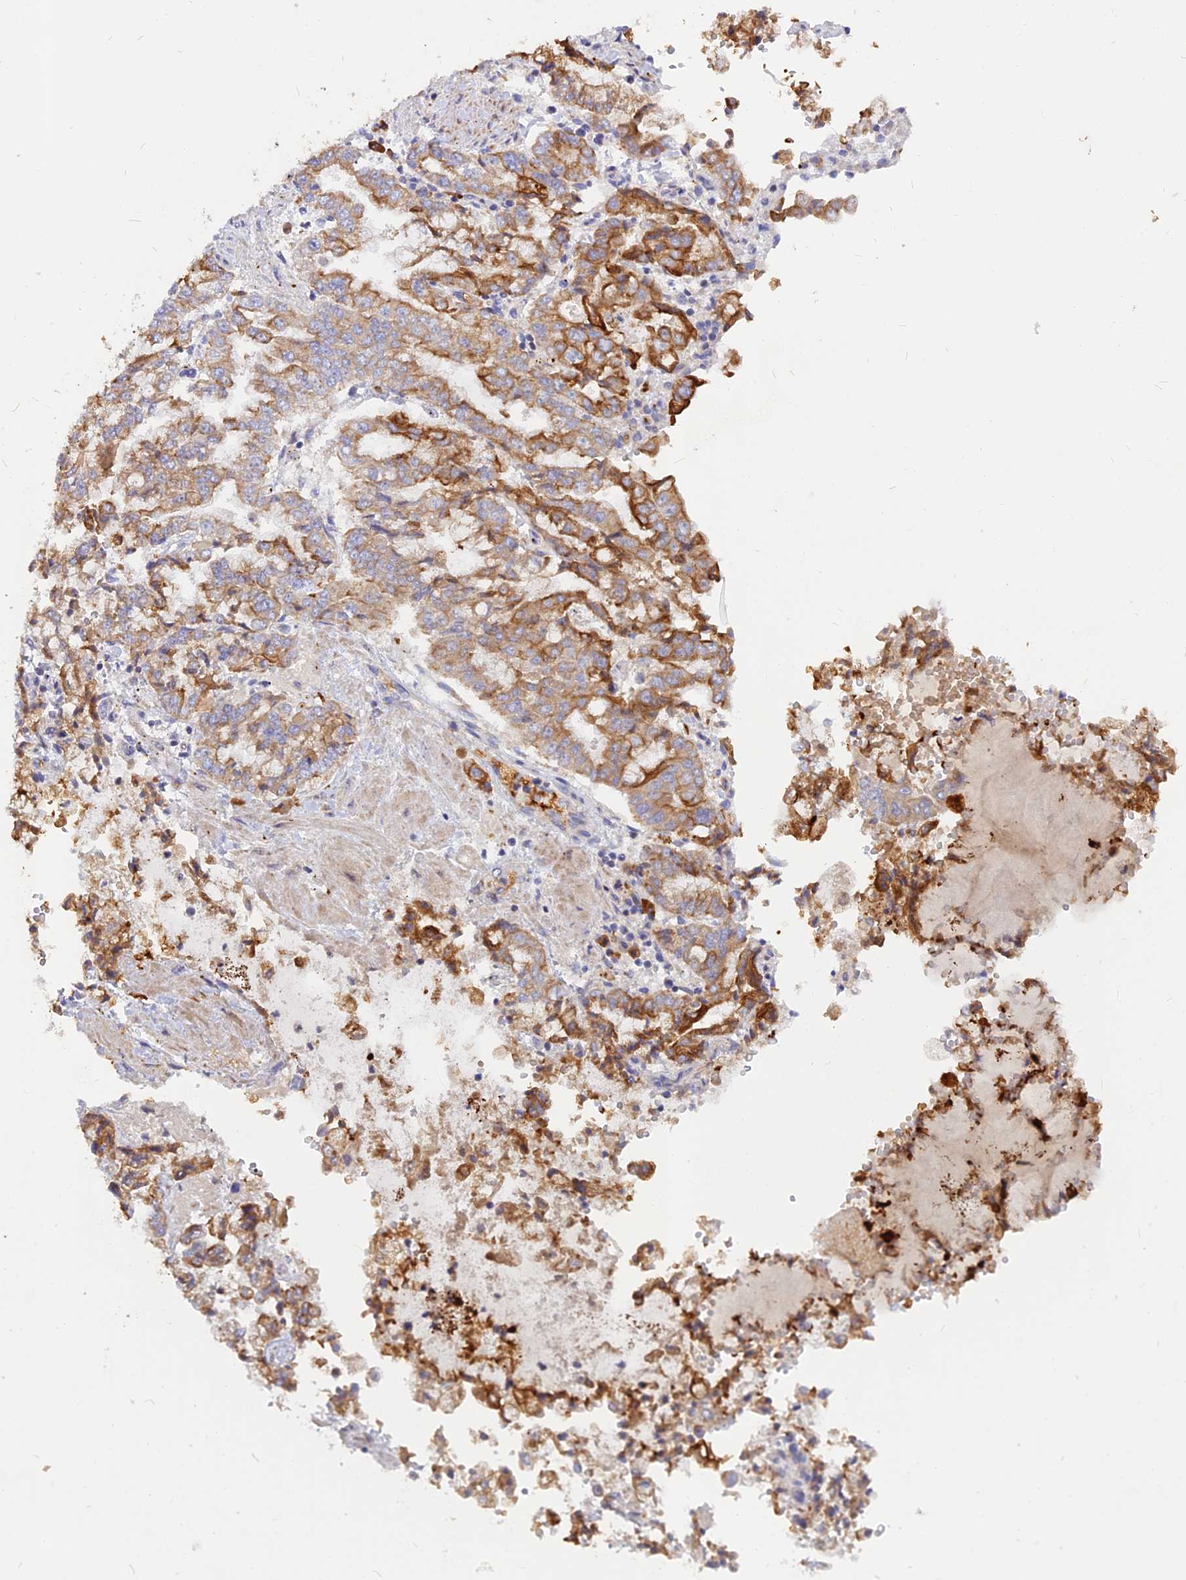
{"staining": {"intensity": "strong", "quantity": "<25%", "location": "cytoplasmic/membranous"}, "tissue": "stomach cancer", "cell_type": "Tumor cells", "image_type": "cancer", "snomed": [{"axis": "morphology", "description": "Adenocarcinoma, NOS"}, {"axis": "topography", "description": "Stomach"}], "caption": "A micrograph of human stomach cancer (adenocarcinoma) stained for a protein shows strong cytoplasmic/membranous brown staining in tumor cells.", "gene": "DENND2D", "patient": {"sex": "male", "age": 76}}